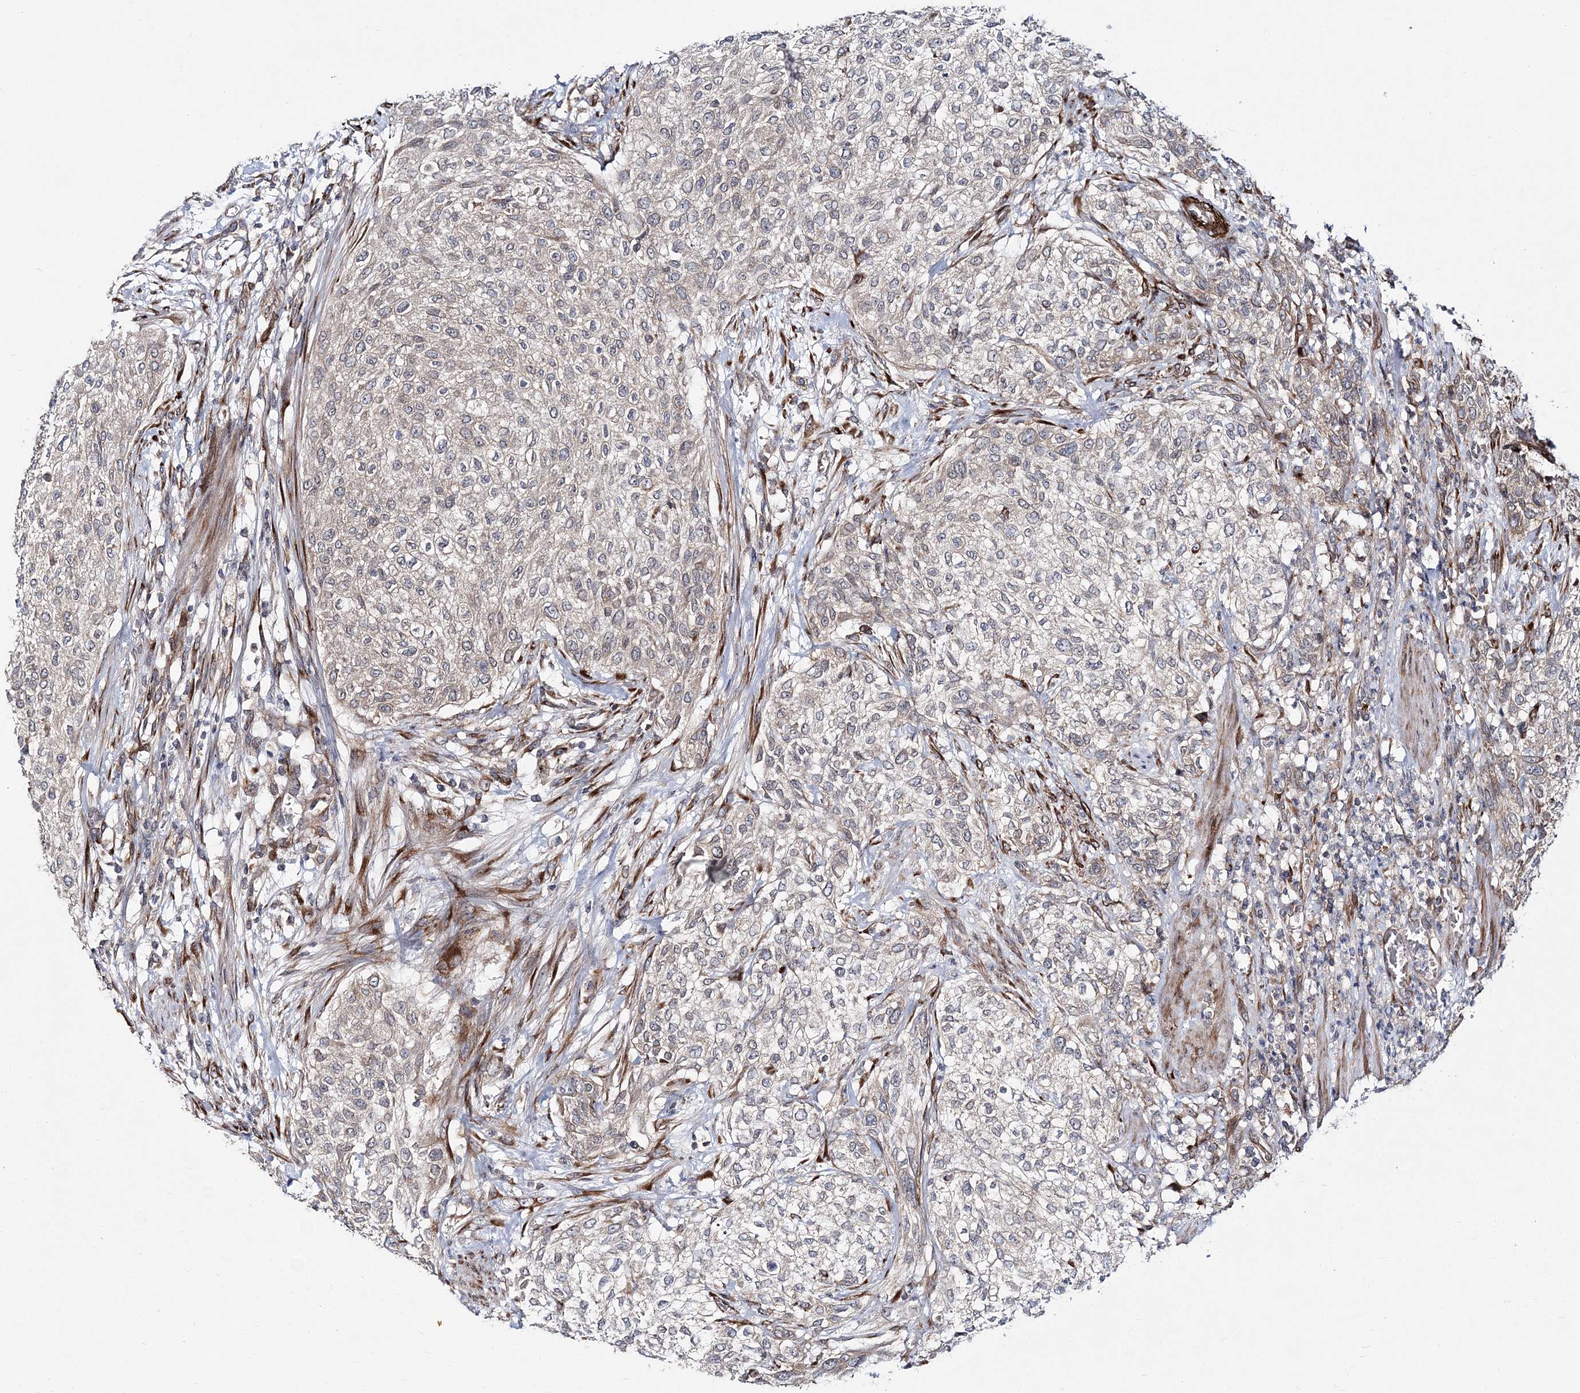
{"staining": {"intensity": "weak", "quantity": "<25%", "location": "cytoplasmic/membranous"}, "tissue": "urothelial cancer", "cell_type": "Tumor cells", "image_type": "cancer", "snomed": [{"axis": "morphology", "description": "Urothelial carcinoma, High grade"}, {"axis": "topography", "description": "Urinary bladder"}], "caption": "A histopathology image of urothelial carcinoma (high-grade) stained for a protein shows no brown staining in tumor cells.", "gene": "NBAS", "patient": {"sex": "male", "age": 35}}